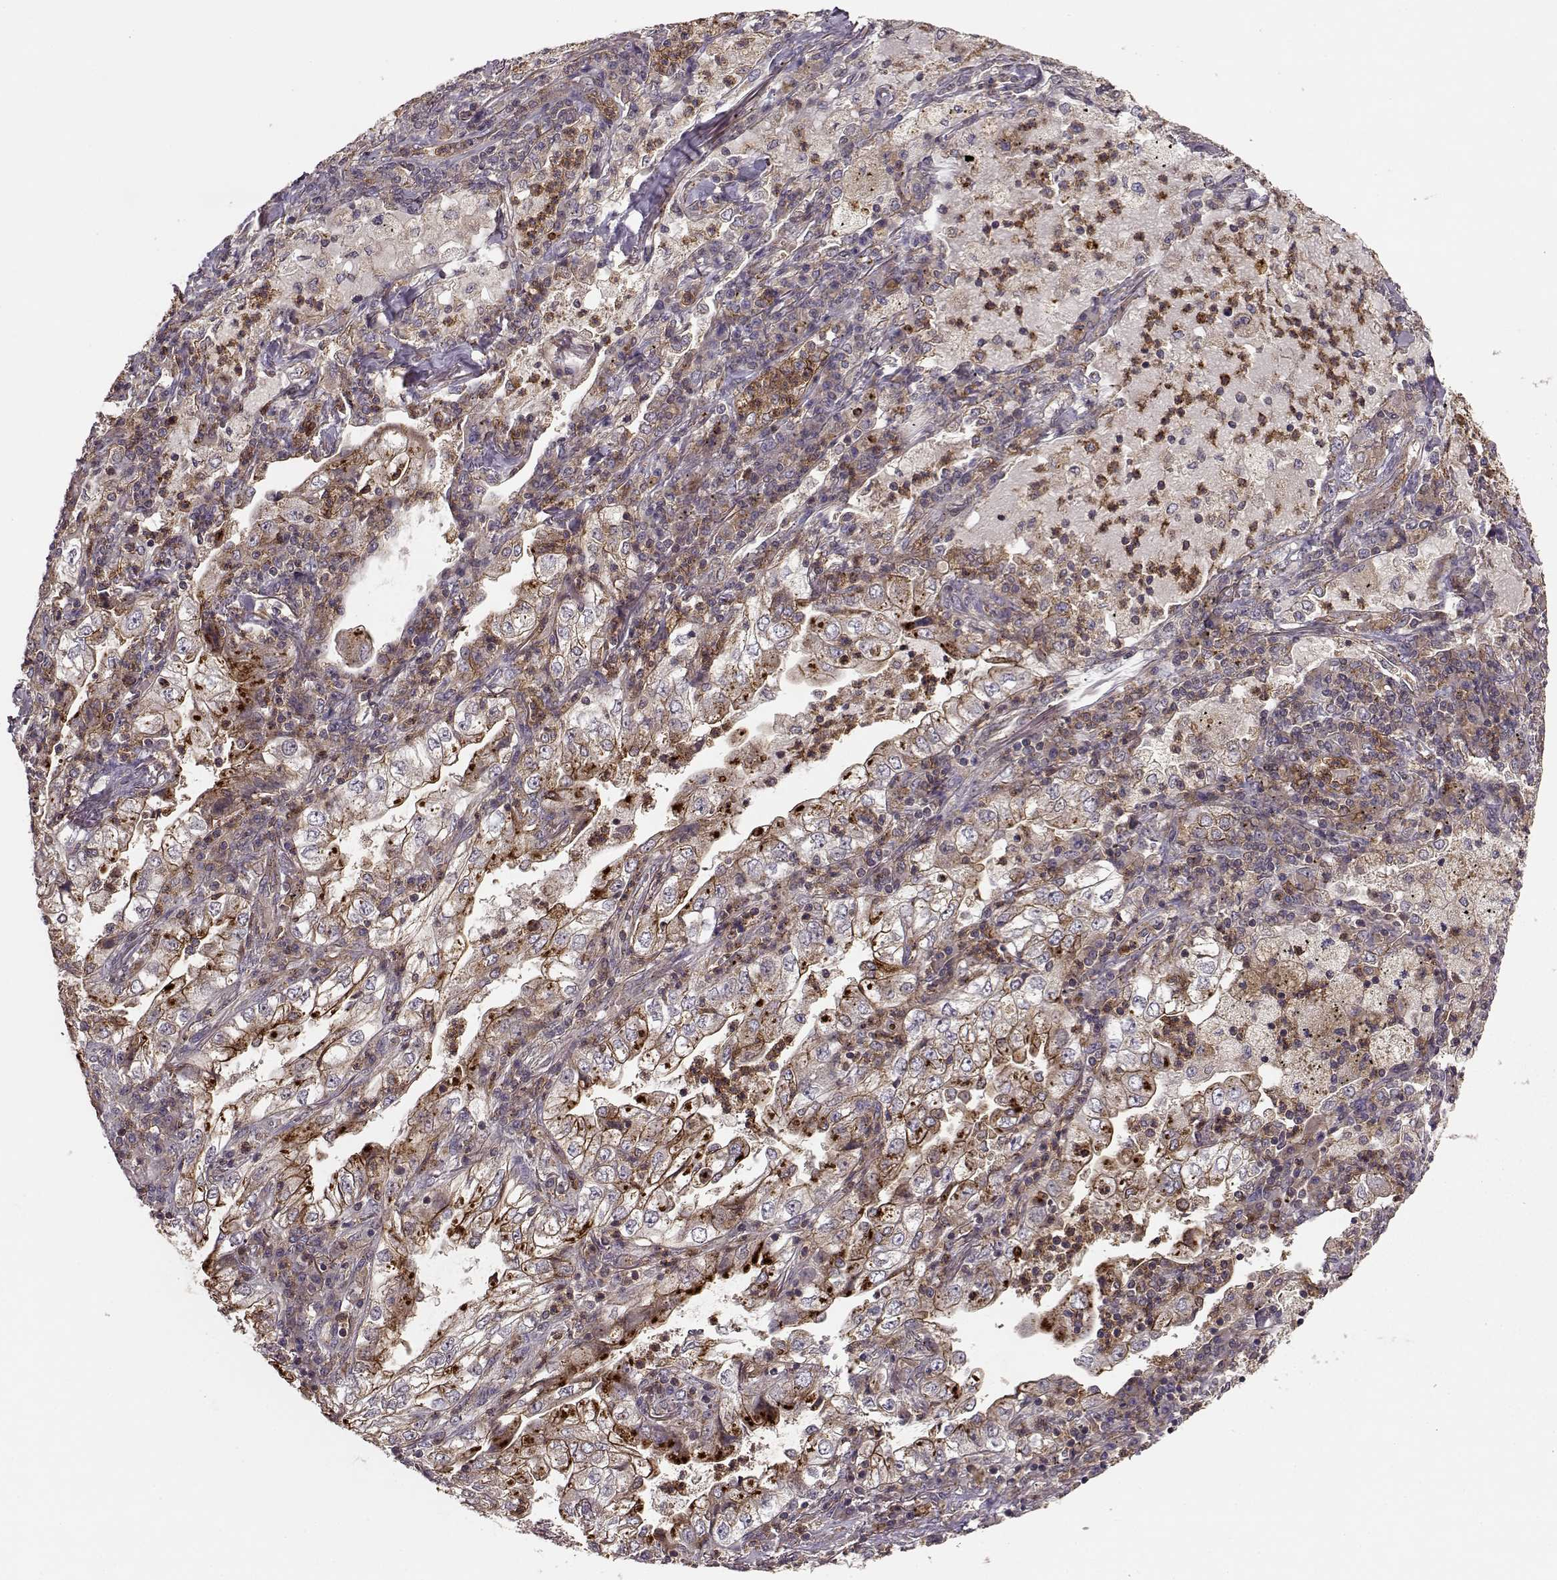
{"staining": {"intensity": "strong", "quantity": "<25%", "location": "cytoplasmic/membranous"}, "tissue": "lung cancer", "cell_type": "Tumor cells", "image_type": "cancer", "snomed": [{"axis": "morphology", "description": "Adenocarcinoma, NOS"}, {"axis": "topography", "description": "Lung"}], "caption": "Immunohistochemistry (IHC) histopathology image of lung cancer stained for a protein (brown), which reveals medium levels of strong cytoplasmic/membranous positivity in approximately <25% of tumor cells.", "gene": "IFRD2", "patient": {"sex": "female", "age": 73}}